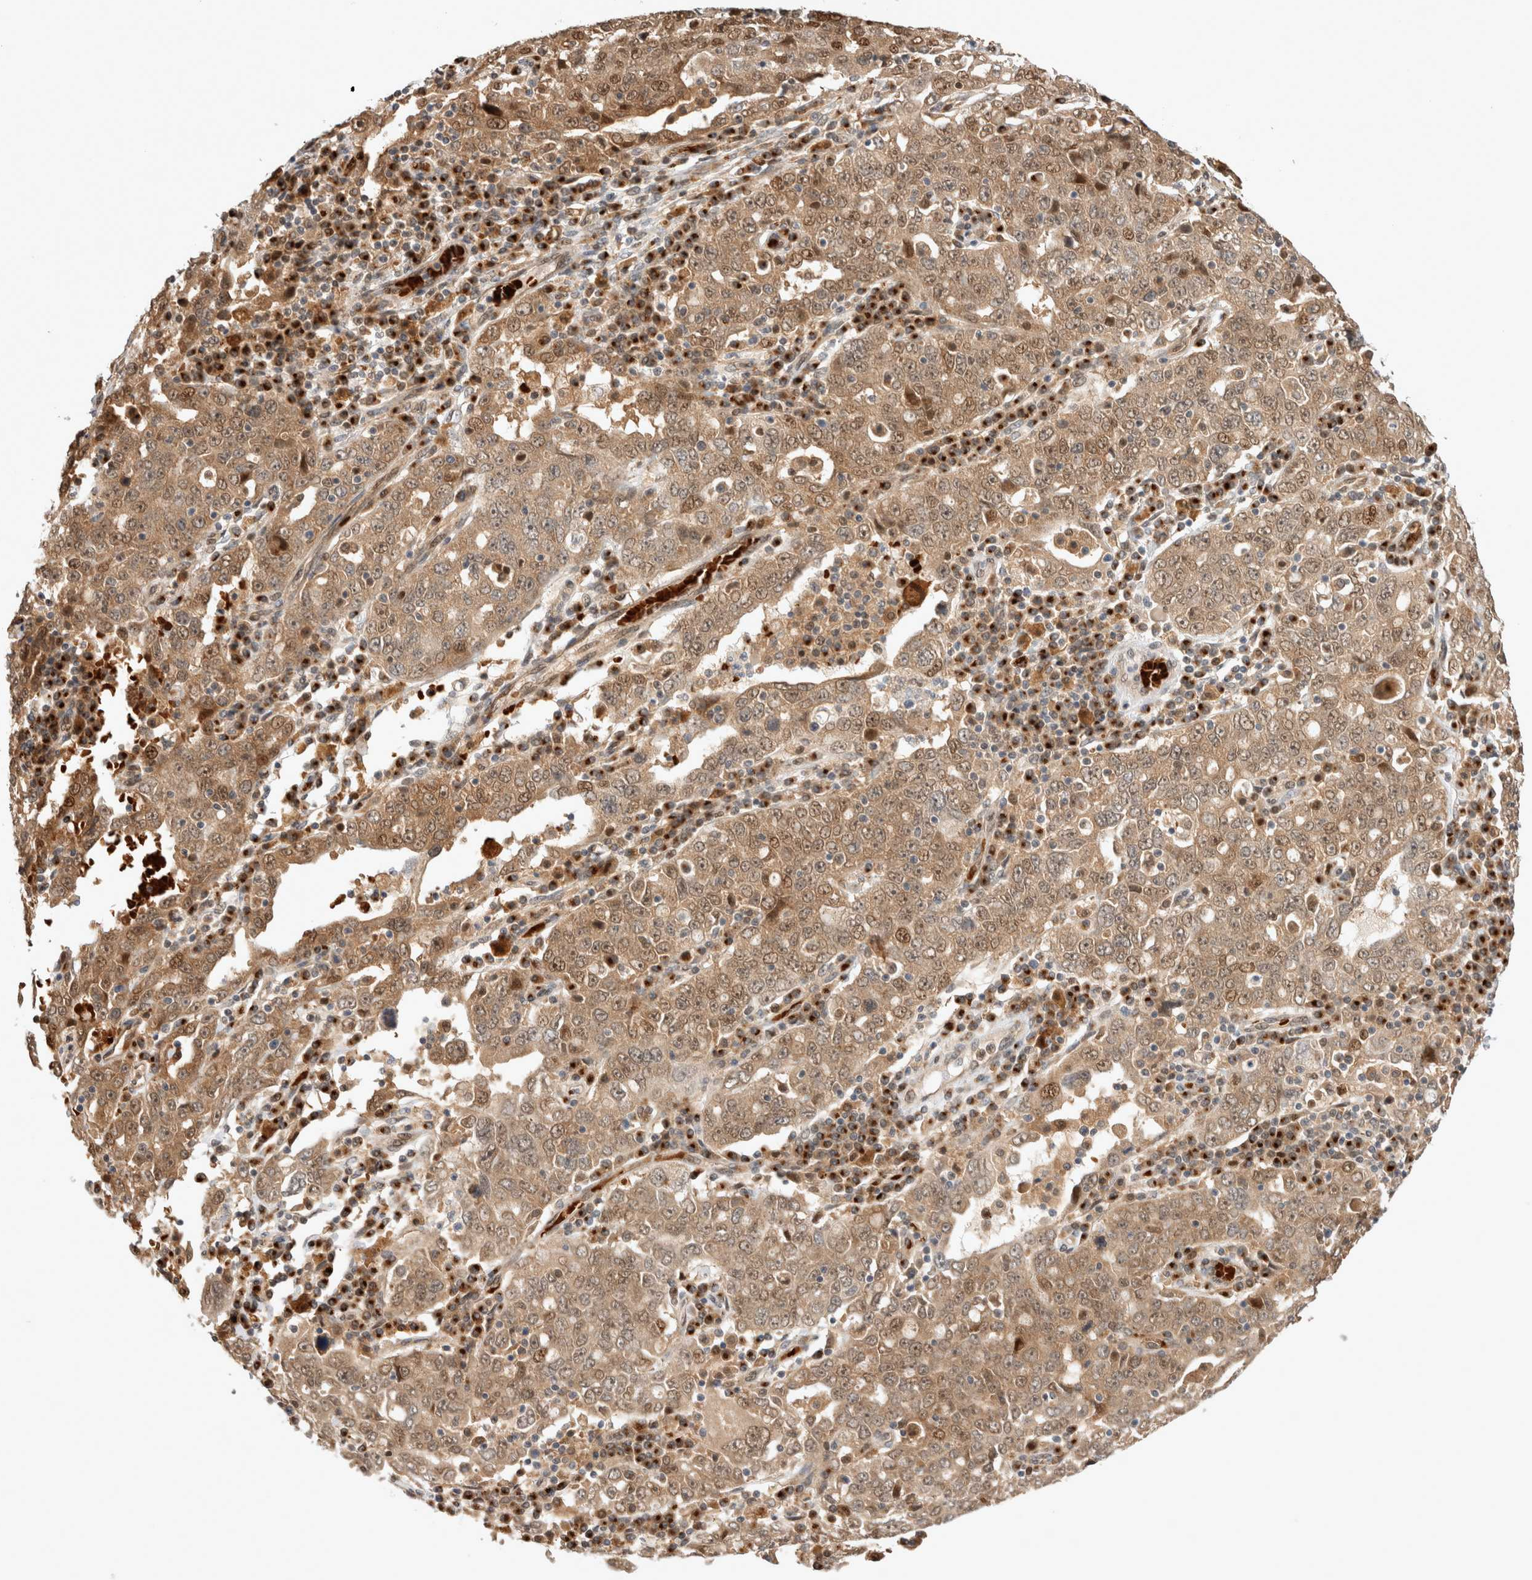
{"staining": {"intensity": "moderate", "quantity": ">75%", "location": "cytoplasmic/membranous,nuclear"}, "tissue": "ovarian cancer", "cell_type": "Tumor cells", "image_type": "cancer", "snomed": [{"axis": "morphology", "description": "Carcinoma, endometroid"}, {"axis": "topography", "description": "Ovary"}], "caption": "Immunohistochemical staining of ovarian cancer (endometroid carcinoma) shows medium levels of moderate cytoplasmic/membranous and nuclear staining in about >75% of tumor cells.", "gene": "OTUD6B", "patient": {"sex": "female", "age": 62}}